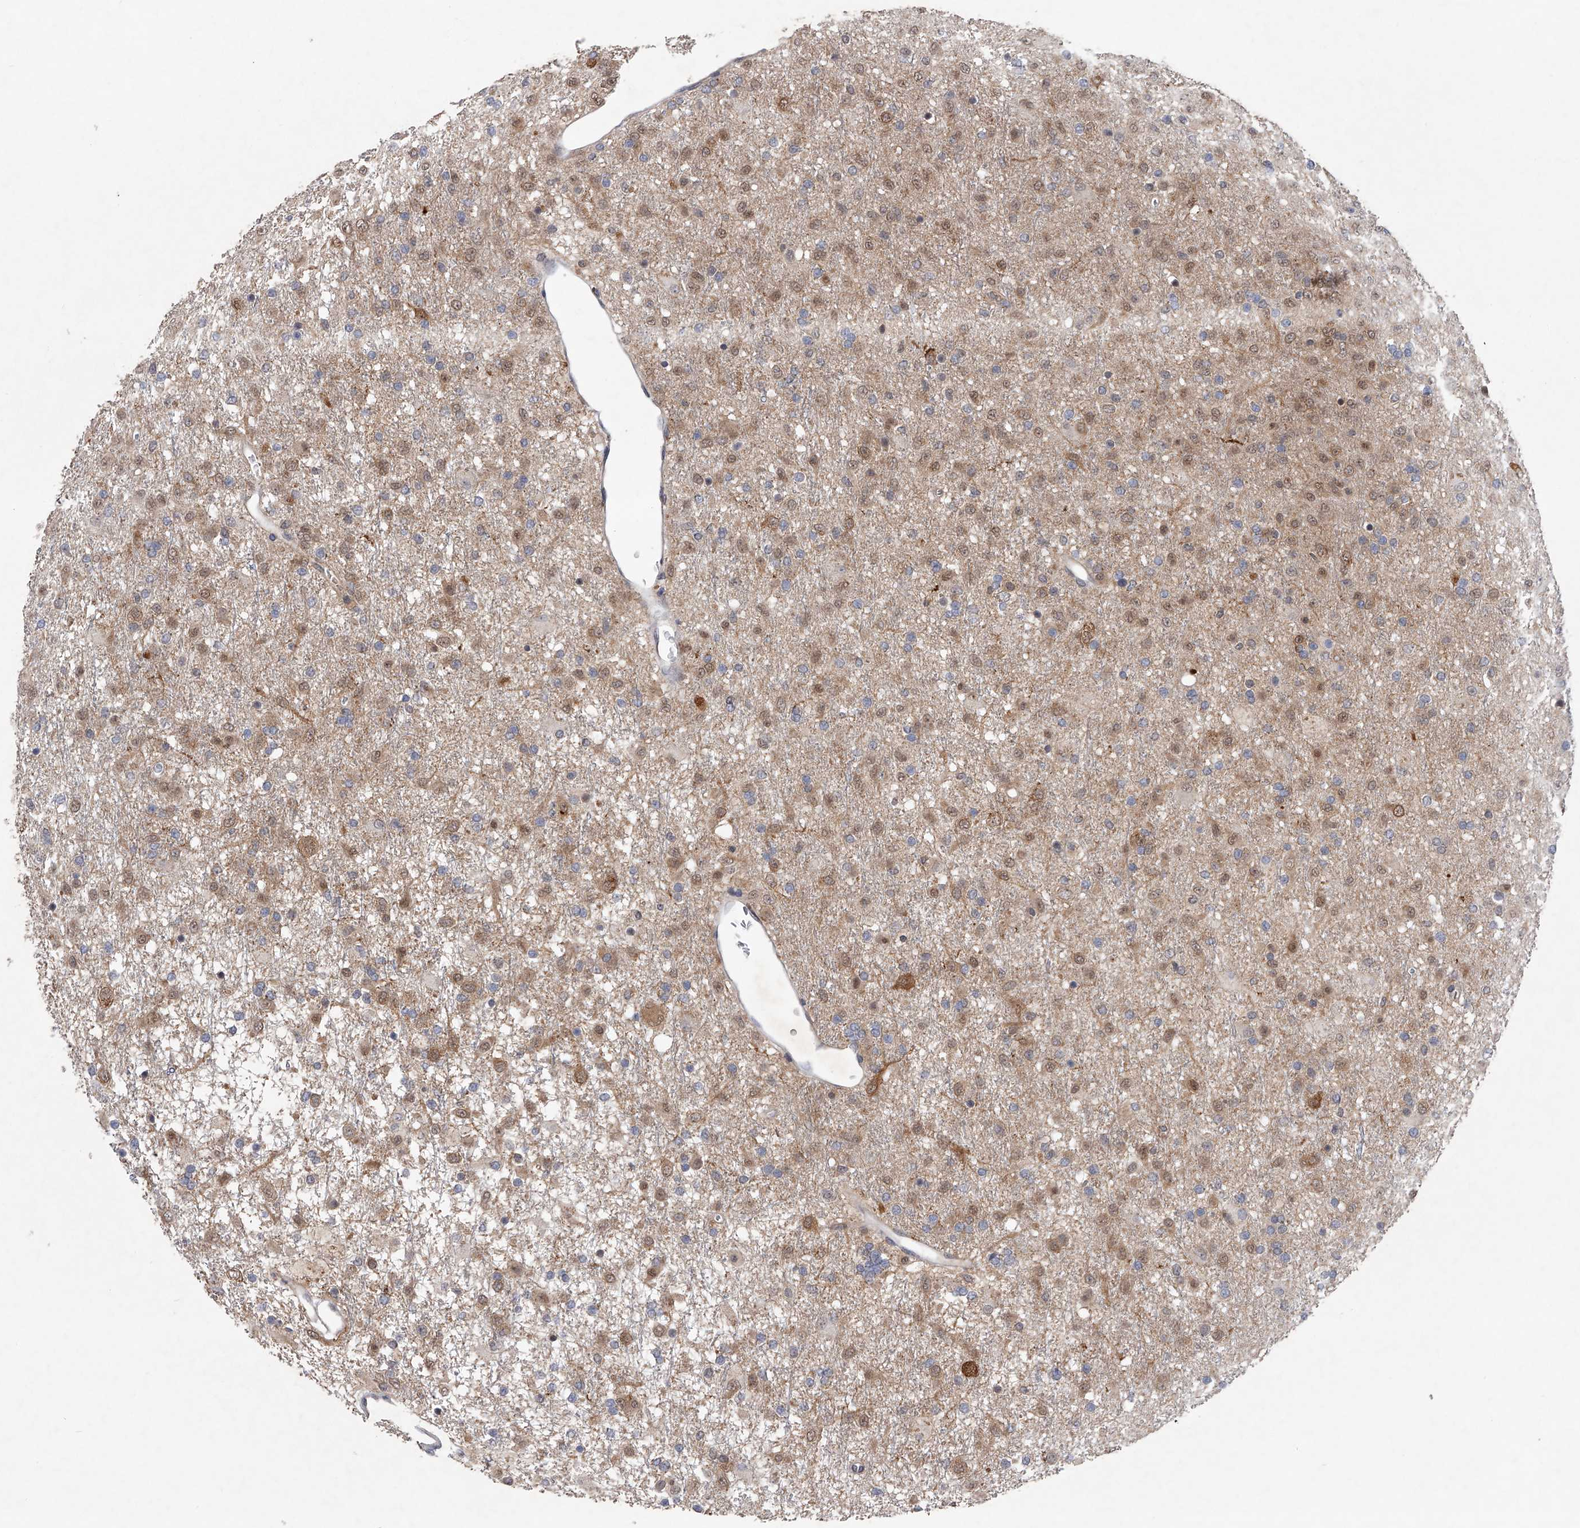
{"staining": {"intensity": "weak", "quantity": "25%-75%", "location": "cytoplasmic/membranous,nuclear"}, "tissue": "glioma", "cell_type": "Tumor cells", "image_type": "cancer", "snomed": [{"axis": "morphology", "description": "Glioma, malignant, Low grade"}, {"axis": "topography", "description": "Brain"}], "caption": "A brown stain labels weak cytoplasmic/membranous and nuclear positivity of a protein in glioma tumor cells. The protein is shown in brown color, while the nuclei are stained blue.", "gene": "RWDD2A", "patient": {"sex": "male", "age": 65}}